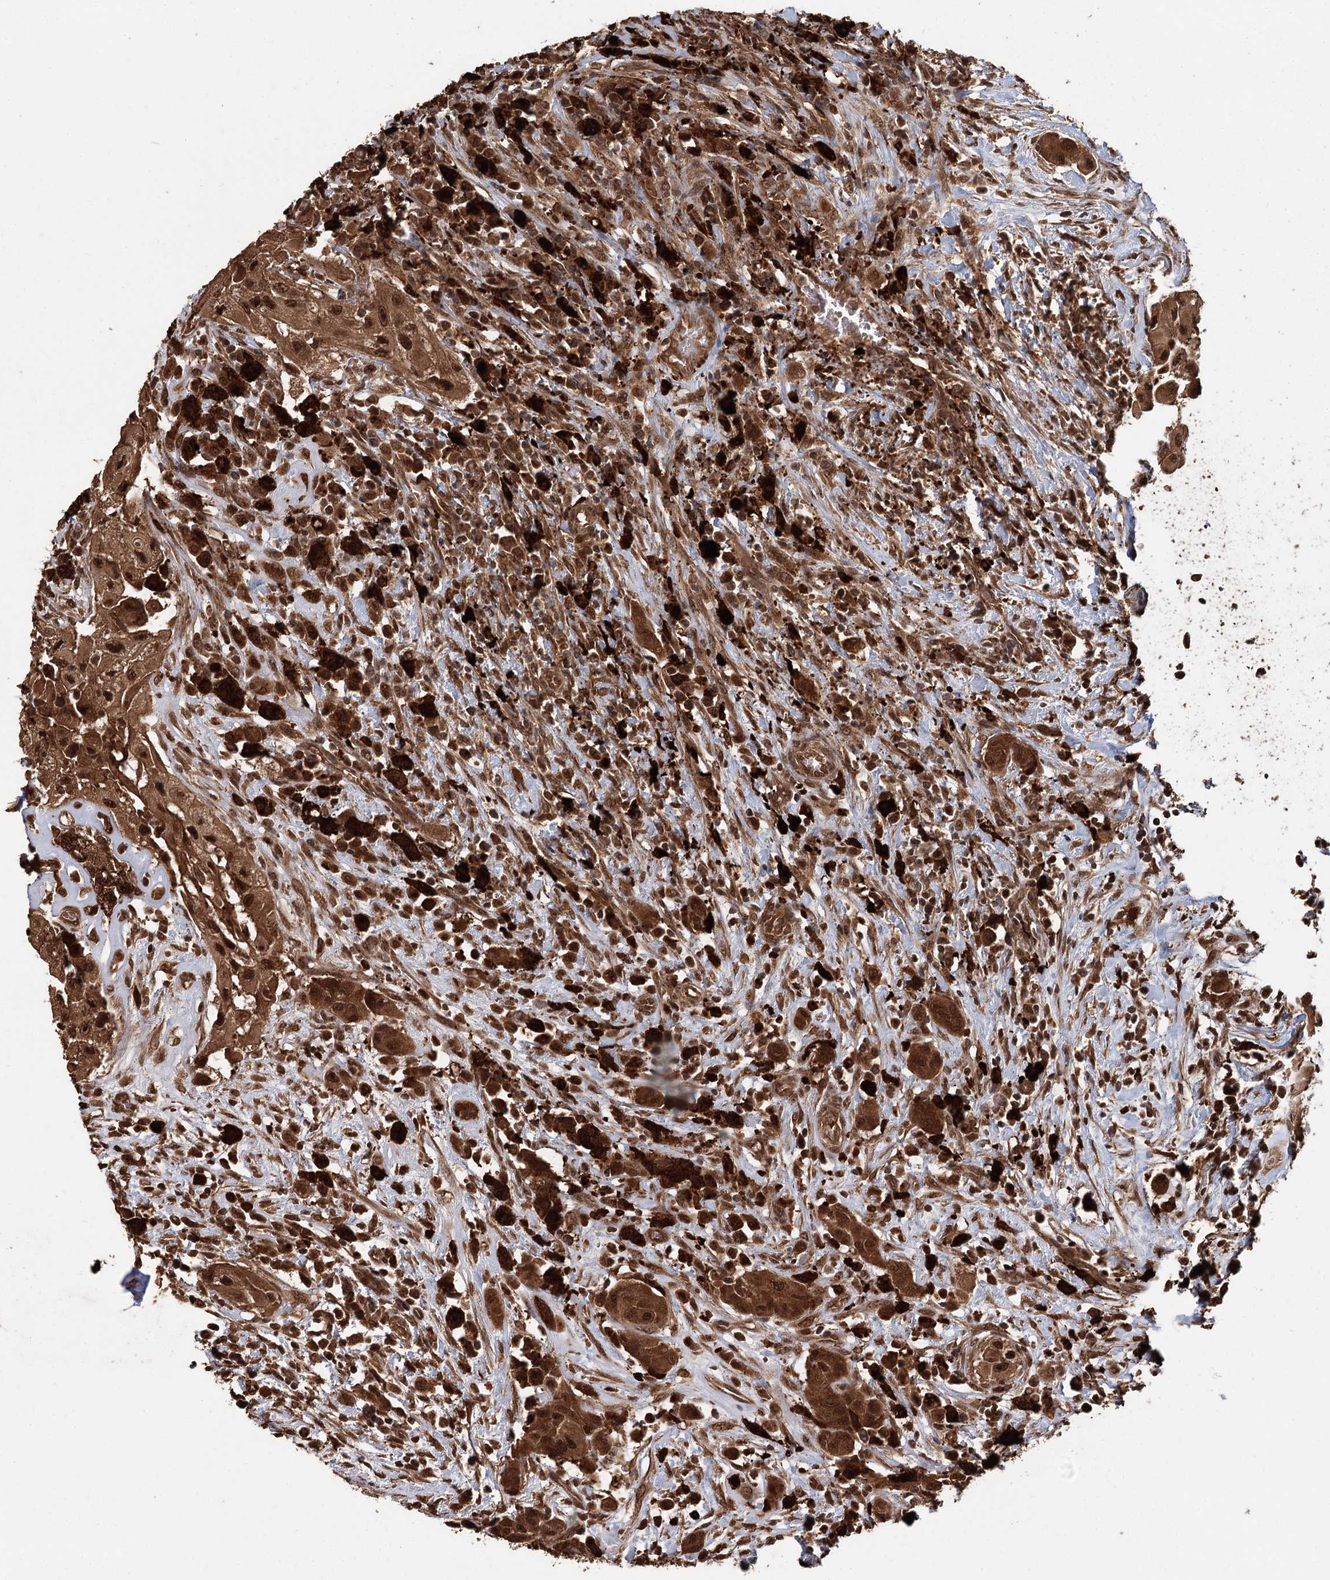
{"staining": {"intensity": "strong", "quantity": ">75%", "location": "cytoplasmic/membranous,nuclear"}, "tissue": "thyroid cancer", "cell_type": "Tumor cells", "image_type": "cancer", "snomed": [{"axis": "morphology", "description": "Papillary adenocarcinoma, NOS"}, {"axis": "topography", "description": "Thyroid gland"}], "caption": "Thyroid cancer (papillary adenocarcinoma) stained with a protein marker exhibits strong staining in tumor cells.", "gene": "N6AMT1", "patient": {"sex": "female", "age": 59}}